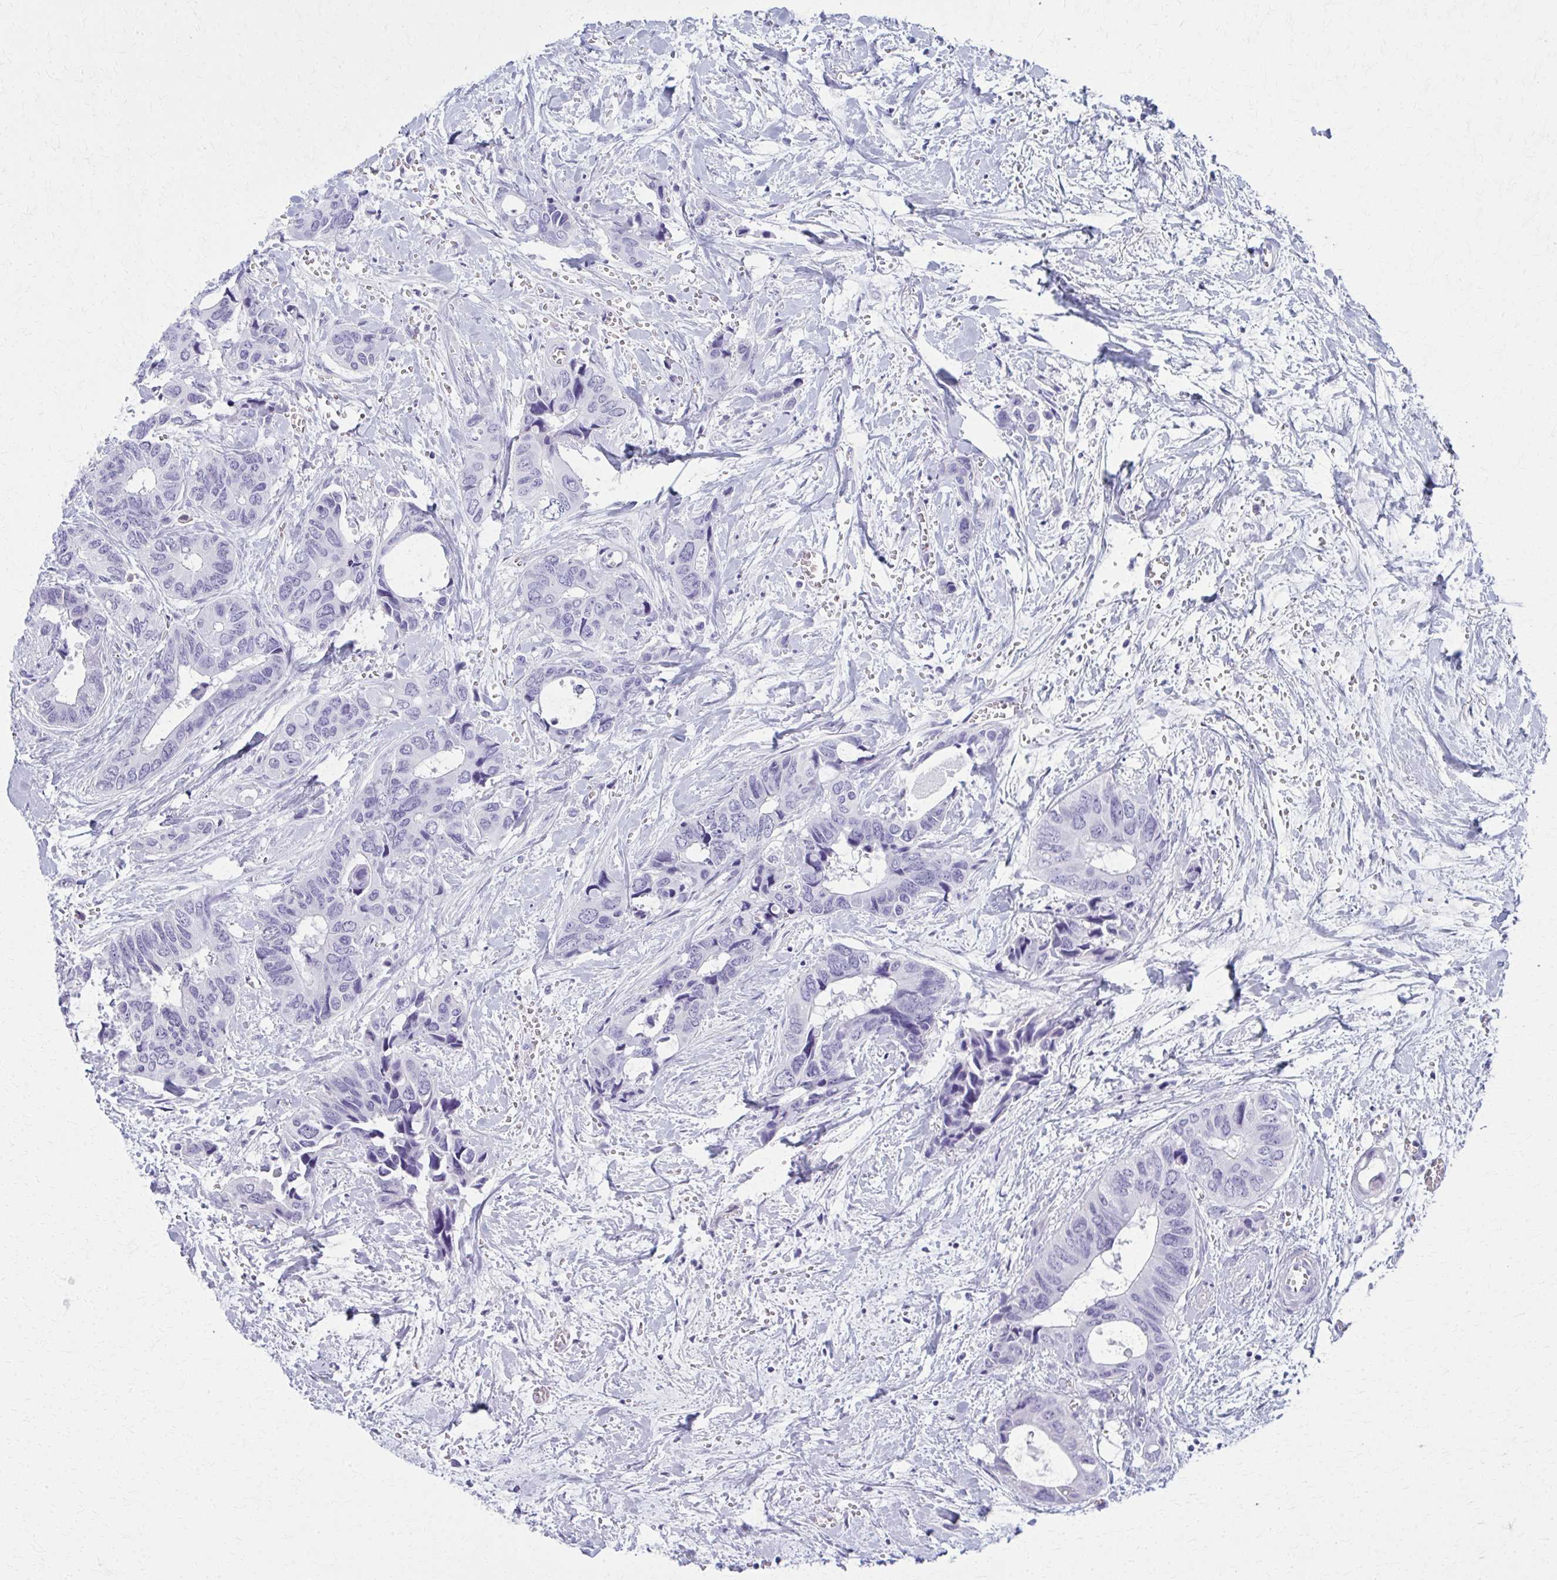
{"staining": {"intensity": "negative", "quantity": "none", "location": "none"}, "tissue": "colorectal cancer", "cell_type": "Tumor cells", "image_type": "cancer", "snomed": [{"axis": "morphology", "description": "Adenocarcinoma, NOS"}, {"axis": "topography", "description": "Rectum"}], "caption": "Immunohistochemistry micrograph of colorectal adenocarcinoma stained for a protein (brown), which exhibits no positivity in tumor cells. (DAB IHC with hematoxylin counter stain).", "gene": "MPLKIP", "patient": {"sex": "male", "age": 76}}